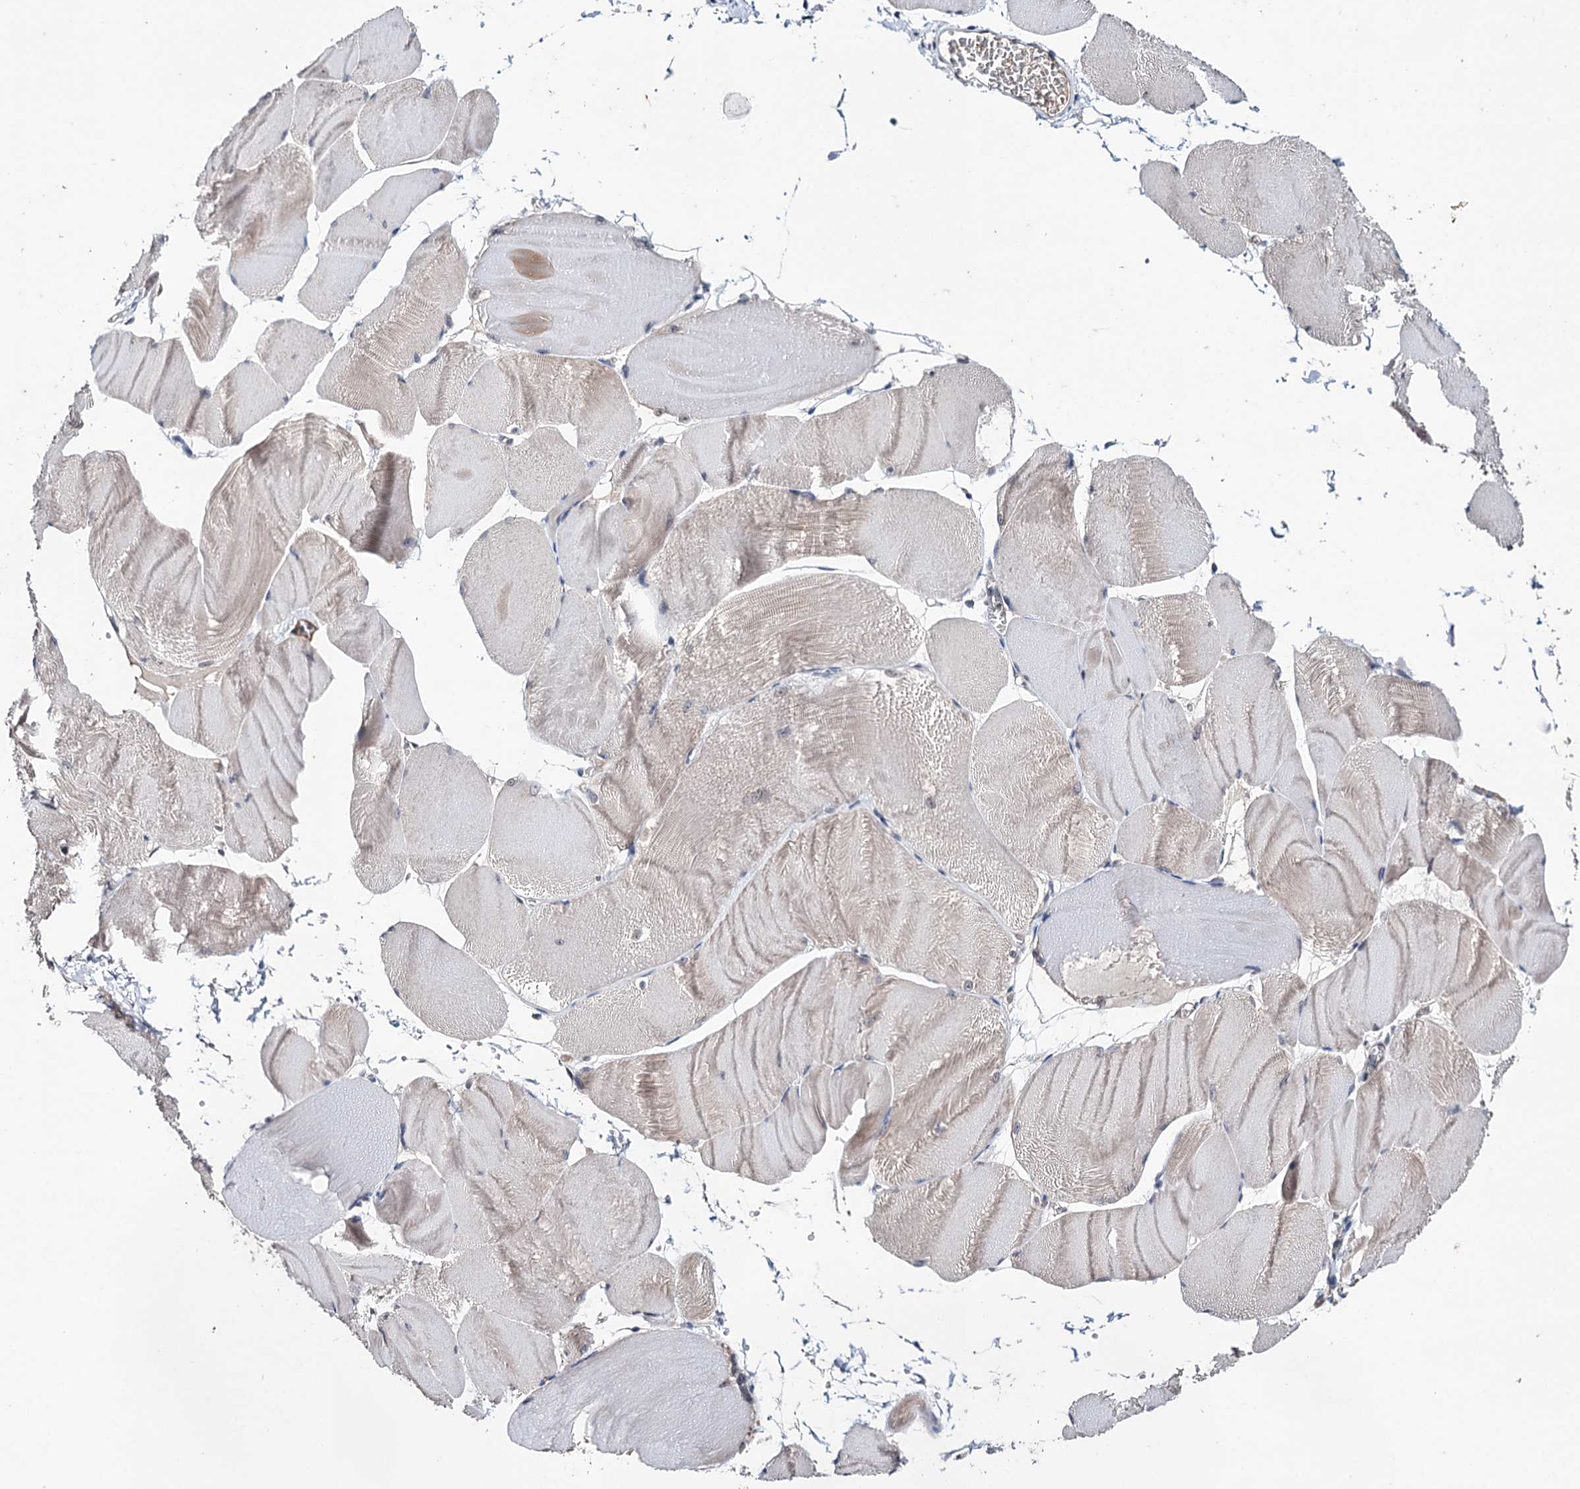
{"staining": {"intensity": "weak", "quantity": "25%-75%", "location": "cytoplasmic/membranous"}, "tissue": "skeletal muscle", "cell_type": "Myocytes", "image_type": "normal", "snomed": [{"axis": "morphology", "description": "Normal tissue, NOS"}, {"axis": "morphology", "description": "Basal cell carcinoma"}, {"axis": "topography", "description": "Skeletal muscle"}], "caption": "Skeletal muscle stained with DAB (3,3'-diaminobenzidine) IHC displays low levels of weak cytoplasmic/membranous expression in about 25%-75% of myocytes.", "gene": "CLPB", "patient": {"sex": "female", "age": 64}}